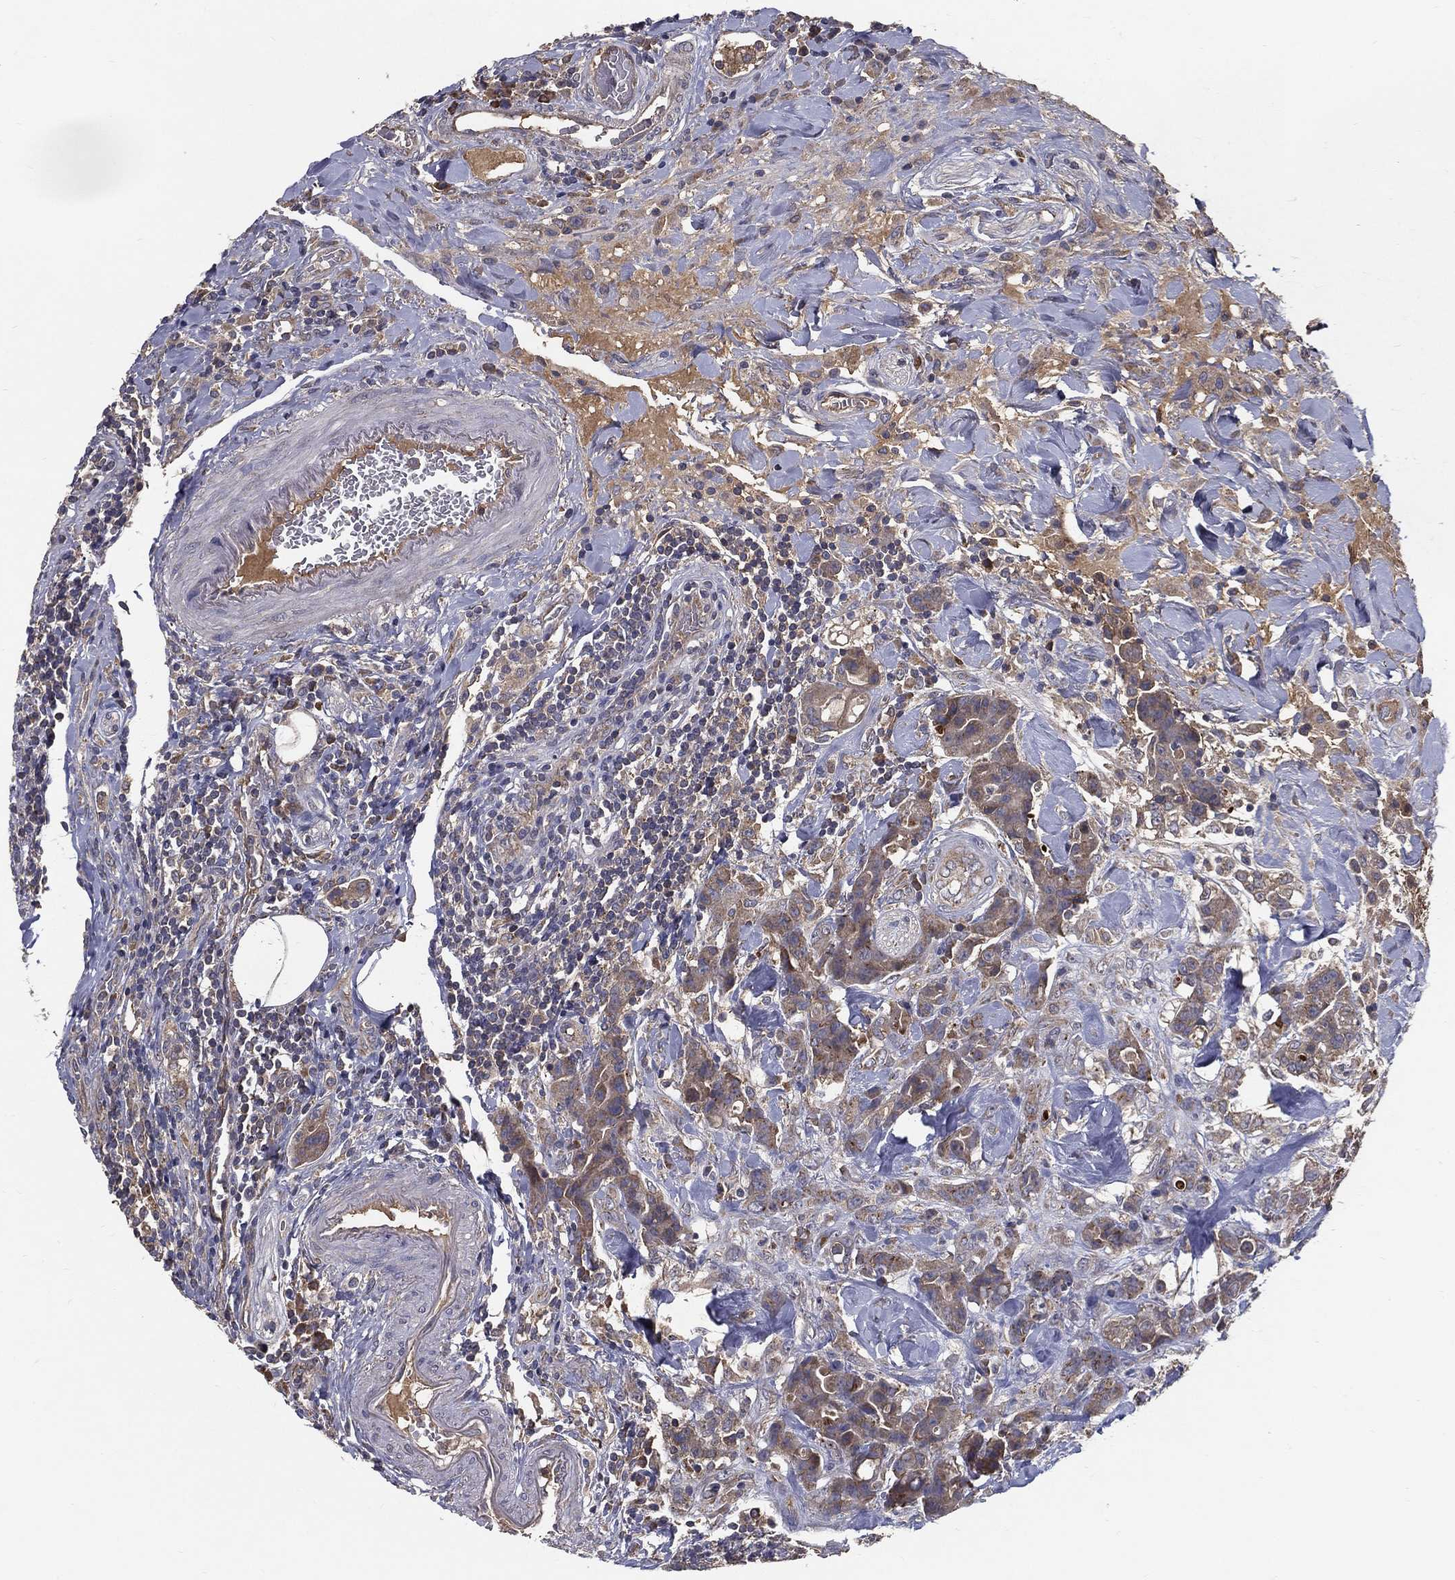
{"staining": {"intensity": "weak", "quantity": "25%-75%", "location": "cytoplasmic/membranous"}, "tissue": "colorectal cancer", "cell_type": "Tumor cells", "image_type": "cancer", "snomed": [{"axis": "morphology", "description": "Adenocarcinoma, NOS"}, {"axis": "topography", "description": "Colon"}], "caption": "Colorectal cancer stained with IHC displays weak cytoplasmic/membranous positivity in approximately 25%-75% of tumor cells.", "gene": "MT-ND1", "patient": {"sex": "female", "age": 69}}